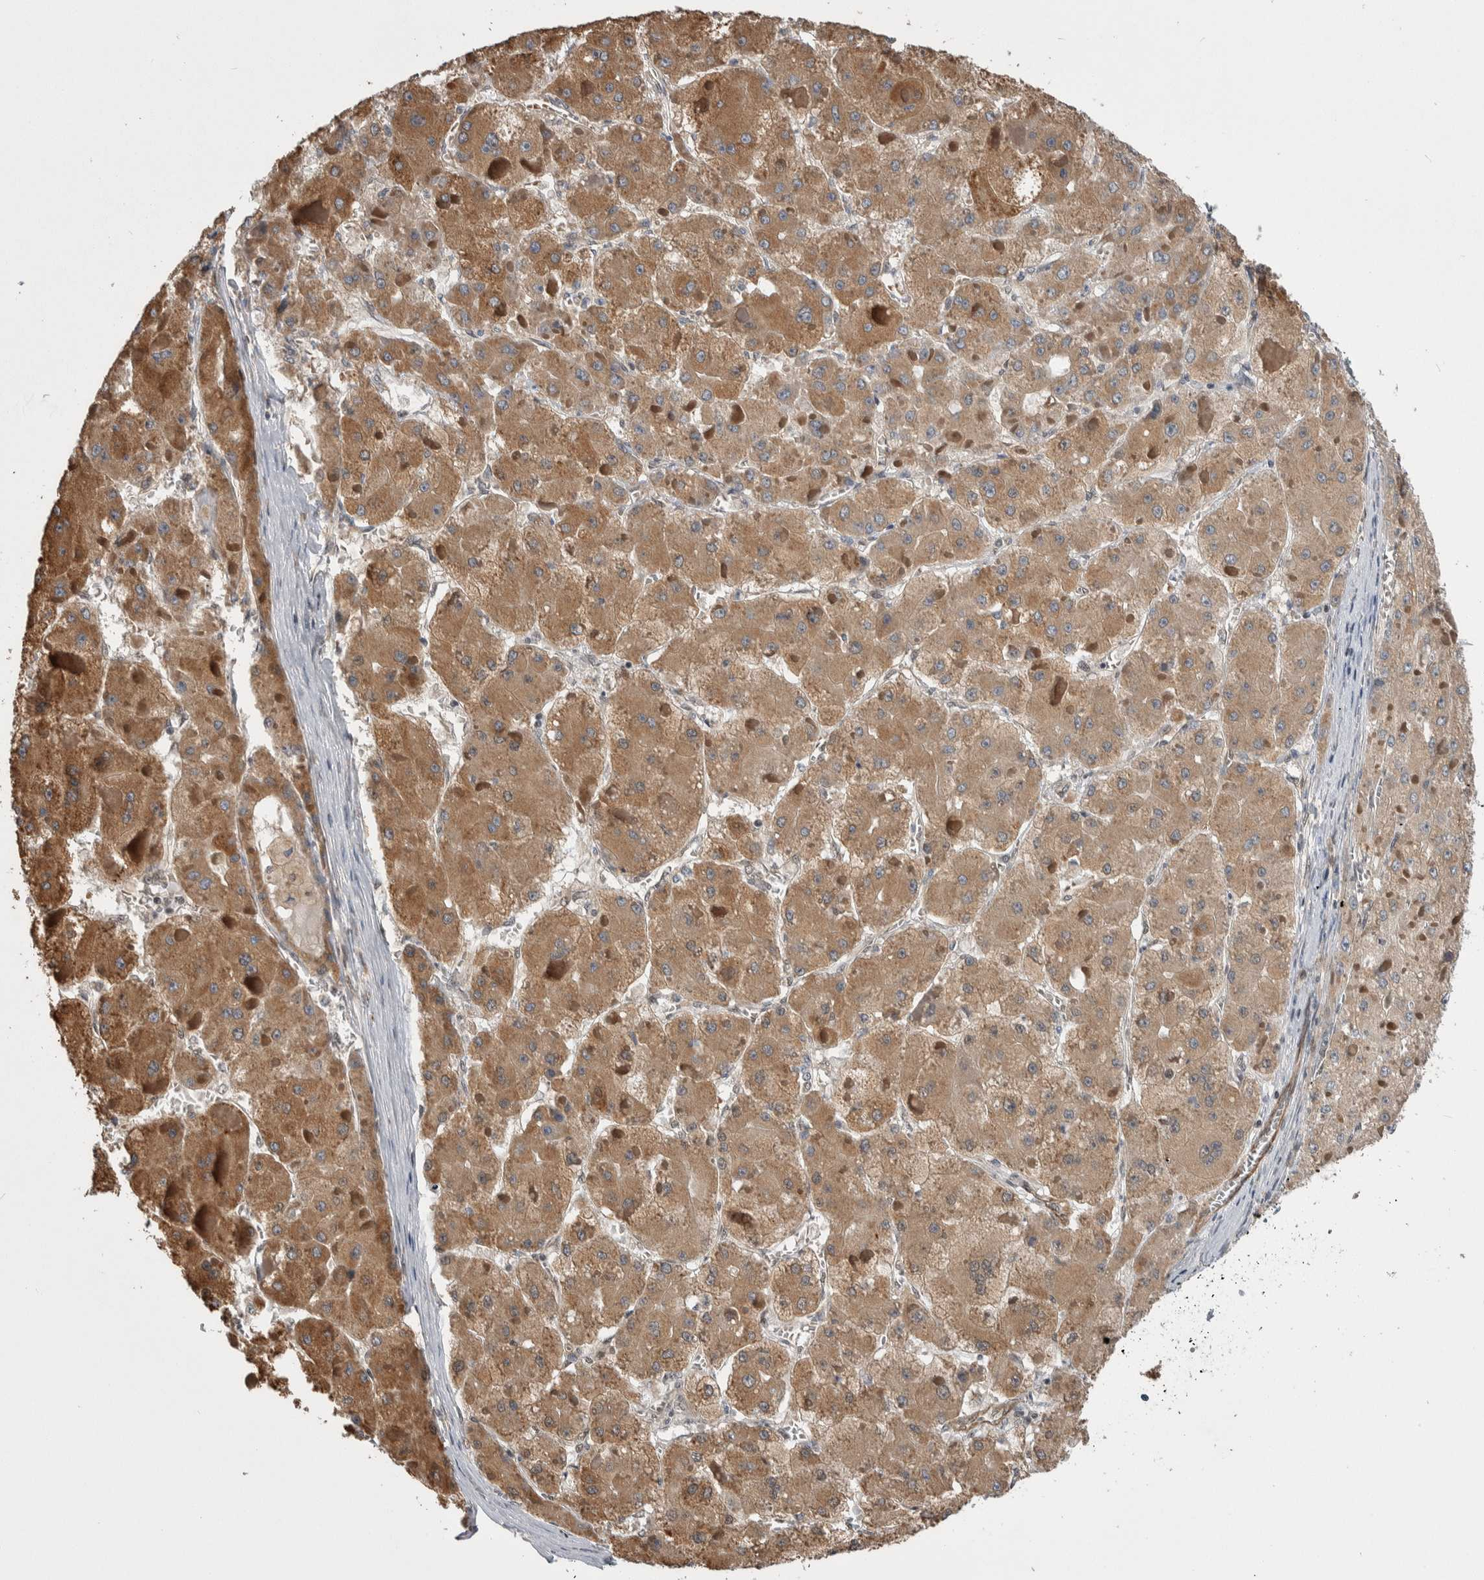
{"staining": {"intensity": "moderate", "quantity": ">75%", "location": "cytoplasmic/membranous"}, "tissue": "liver cancer", "cell_type": "Tumor cells", "image_type": "cancer", "snomed": [{"axis": "morphology", "description": "Carcinoma, Hepatocellular, NOS"}, {"axis": "topography", "description": "Liver"}], "caption": "Immunohistochemistry (IHC) of human hepatocellular carcinoma (liver) exhibits medium levels of moderate cytoplasmic/membranous staining in approximately >75% of tumor cells. (DAB IHC, brown staining for protein, blue staining for nuclei).", "gene": "PRDM4", "patient": {"sex": "female", "age": 73}}